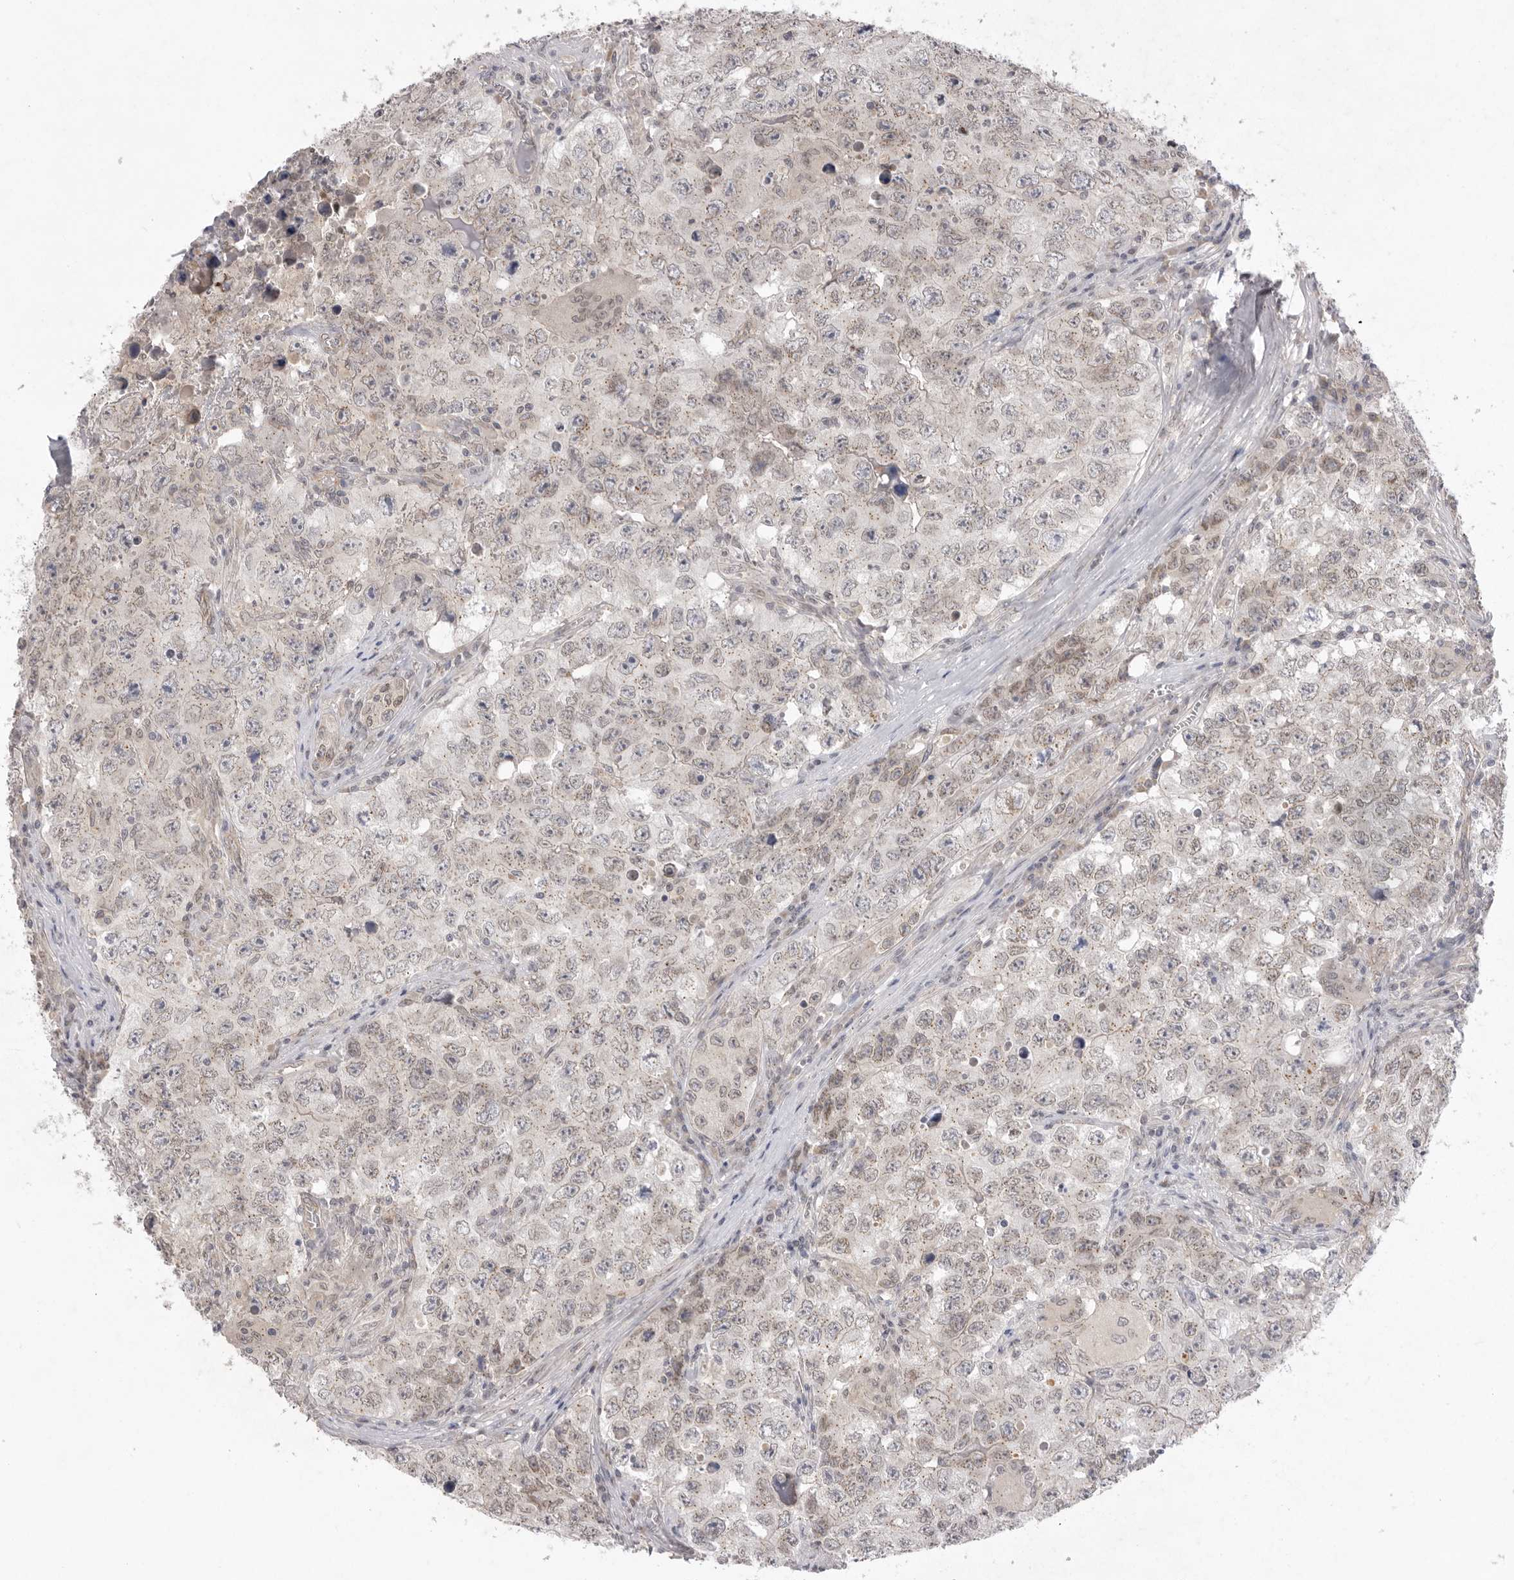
{"staining": {"intensity": "weak", "quantity": "<25%", "location": "cytoplasmic/membranous"}, "tissue": "testis cancer", "cell_type": "Tumor cells", "image_type": "cancer", "snomed": [{"axis": "morphology", "description": "Seminoma, NOS"}, {"axis": "morphology", "description": "Carcinoma, Embryonal, NOS"}, {"axis": "topography", "description": "Testis"}], "caption": "Protein analysis of testis seminoma demonstrates no significant expression in tumor cells. (DAB (3,3'-diaminobenzidine) IHC visualized using brightfield microscopy, high magnification).", "gene": "TLR3", "patient": {"sex": "male", "age": 43}}